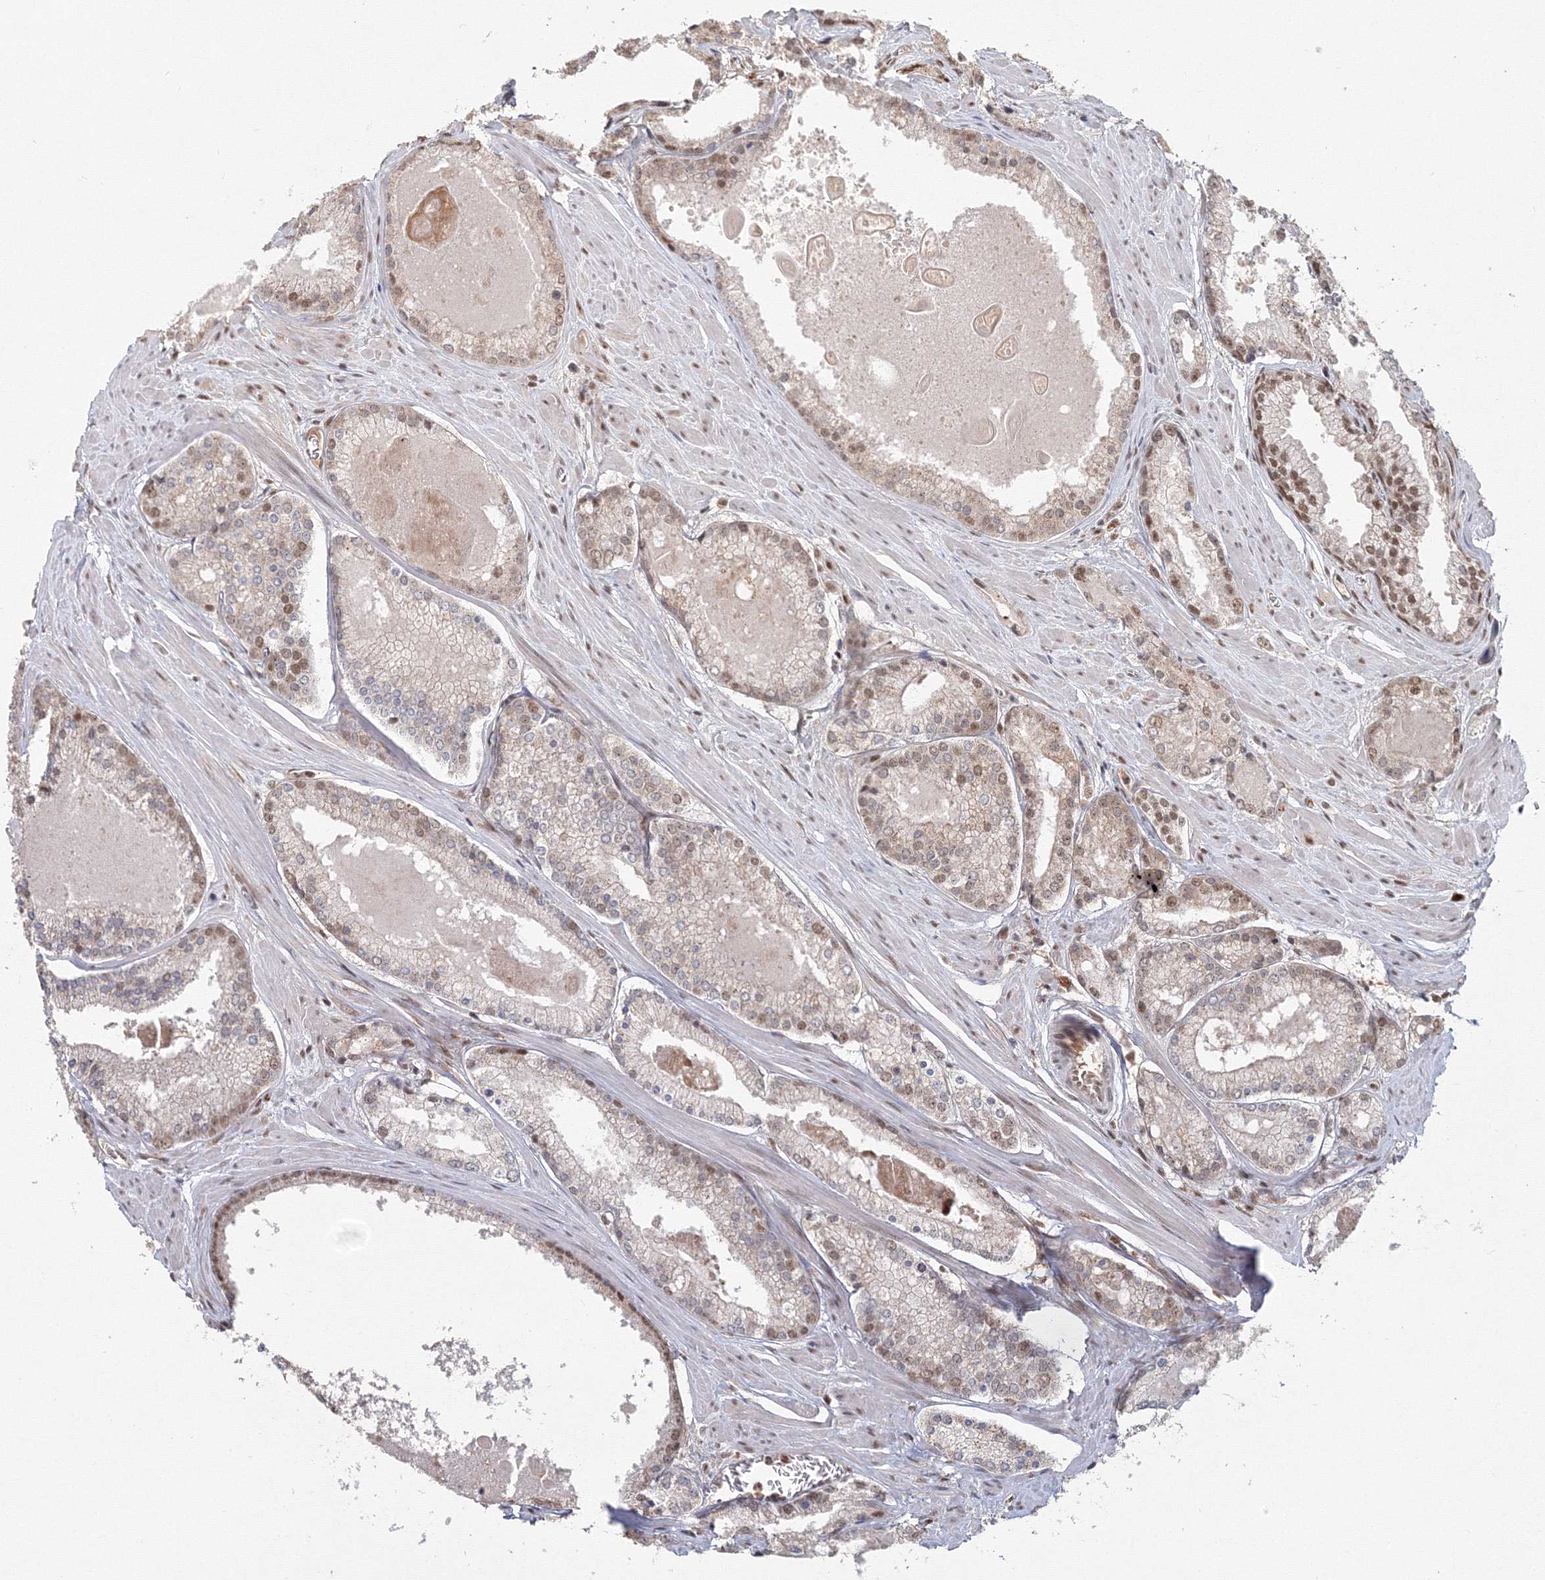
{"staining": {"intensity": "moderate", "quantity": "25%-75%", "location": "nuclear"}, "tissue": "prostate cancer", "cell_type": "Tumor cells", "image_type": "cancer", "snomed": [{"axis": "morphology", "description": "Adenocarcinoma, Low grade"}, {"axis": "topography", "description": "Prostate"}], "caption": "Protein staining shows moderate nuclear staining in approximately 25%-75% of tumor cells in prostate cancer.", "gene": "IWS1", "patient": {"sex": "male", "age": 54}}